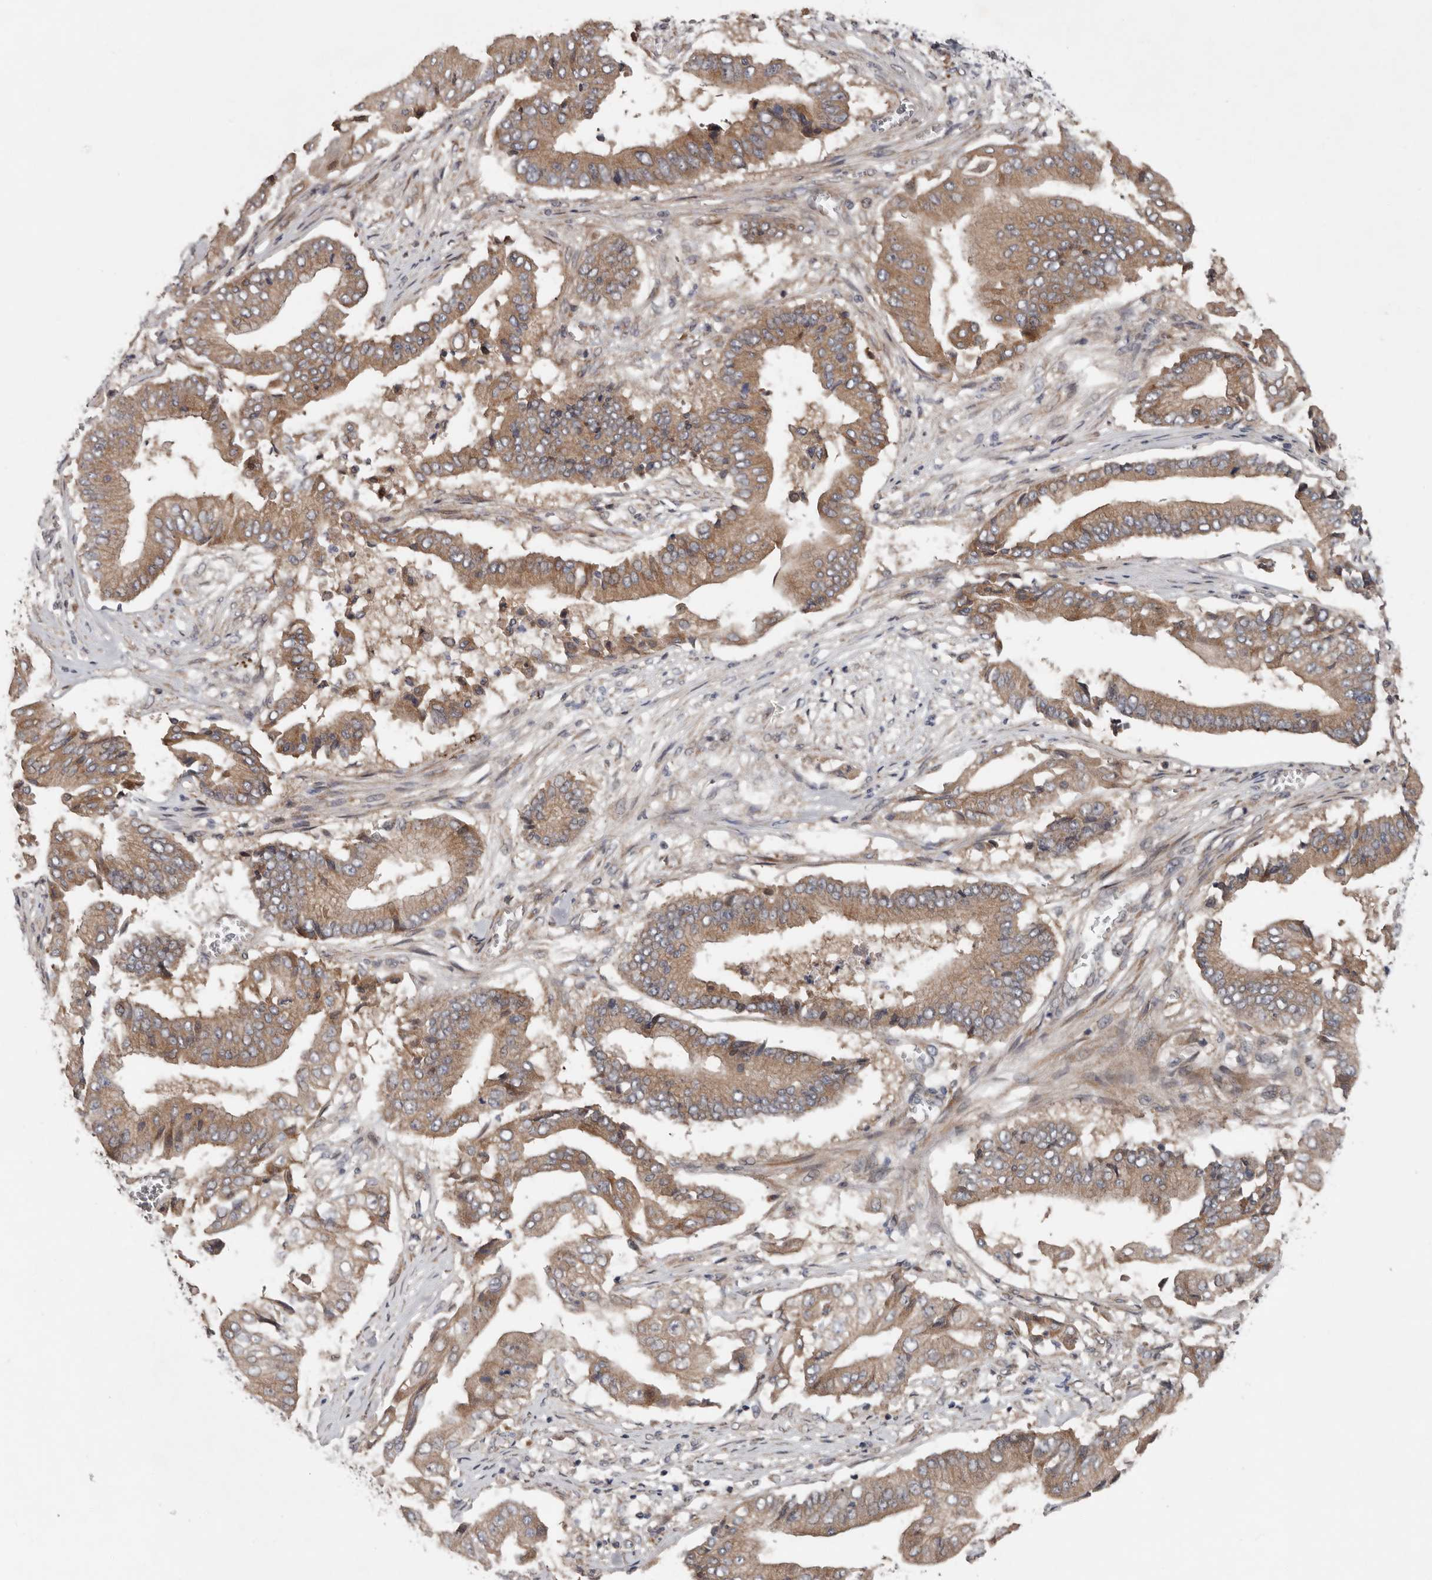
{"staining": {"intensity": "moderate", "quantity": ">75%", "location": "cytoplasmic/membranous"}, "tissue": "pancreatic cancer", "cell_type": "Tumor cells", "image_type": "cancer", "snomed": [{"axis": "morphology", "description": "Adenocarcinoma, NOS"}, {"axis": "topography", "description": "Pancreas"}], "caption": "Immunohistochemical staining of adenocarcinoma (pancreatic) exhibits moderate cytoplasmic/membranous protein expression in about >75% of tumor cells.", "gene": "CHML", "patient": {"sex": "female", "age": 77}}